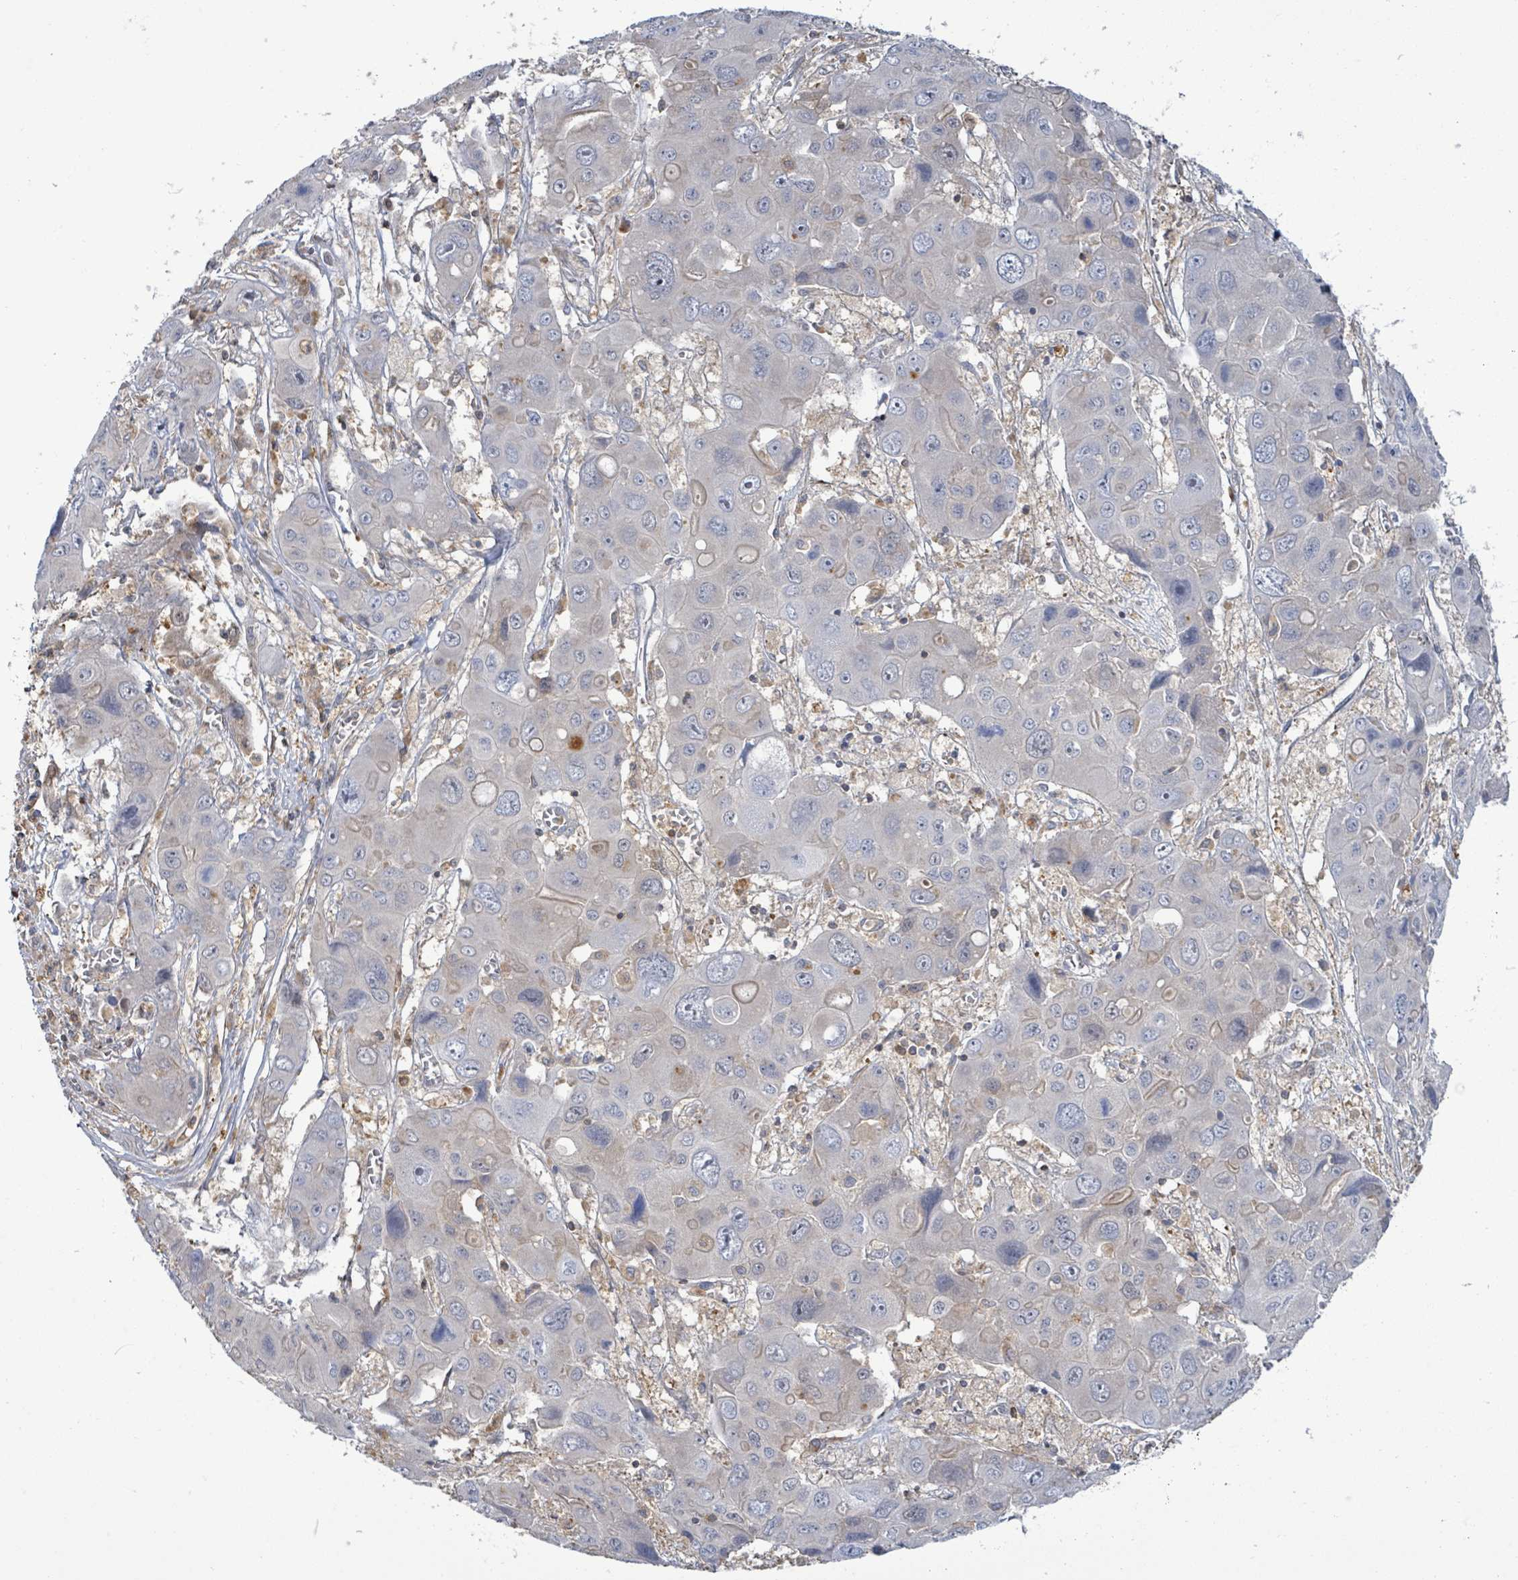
{"staining": {"intensity": "negative", "quantity": "none", "location": "none"}, "tissue": "liver cancer", "cell_type": "Tumor cells", "image_type": "cancer", "snomed": [{"axis": "morphology", "description": "Cholangiocarcinoma"}, {"axis": "topography", "description": "Liver"}], "caption": "There is no significant staining in tumor cells of liver cholangiocarcinoma.", "gene": "PGAM1", "patient": {"sex": "male", "age": 67}}